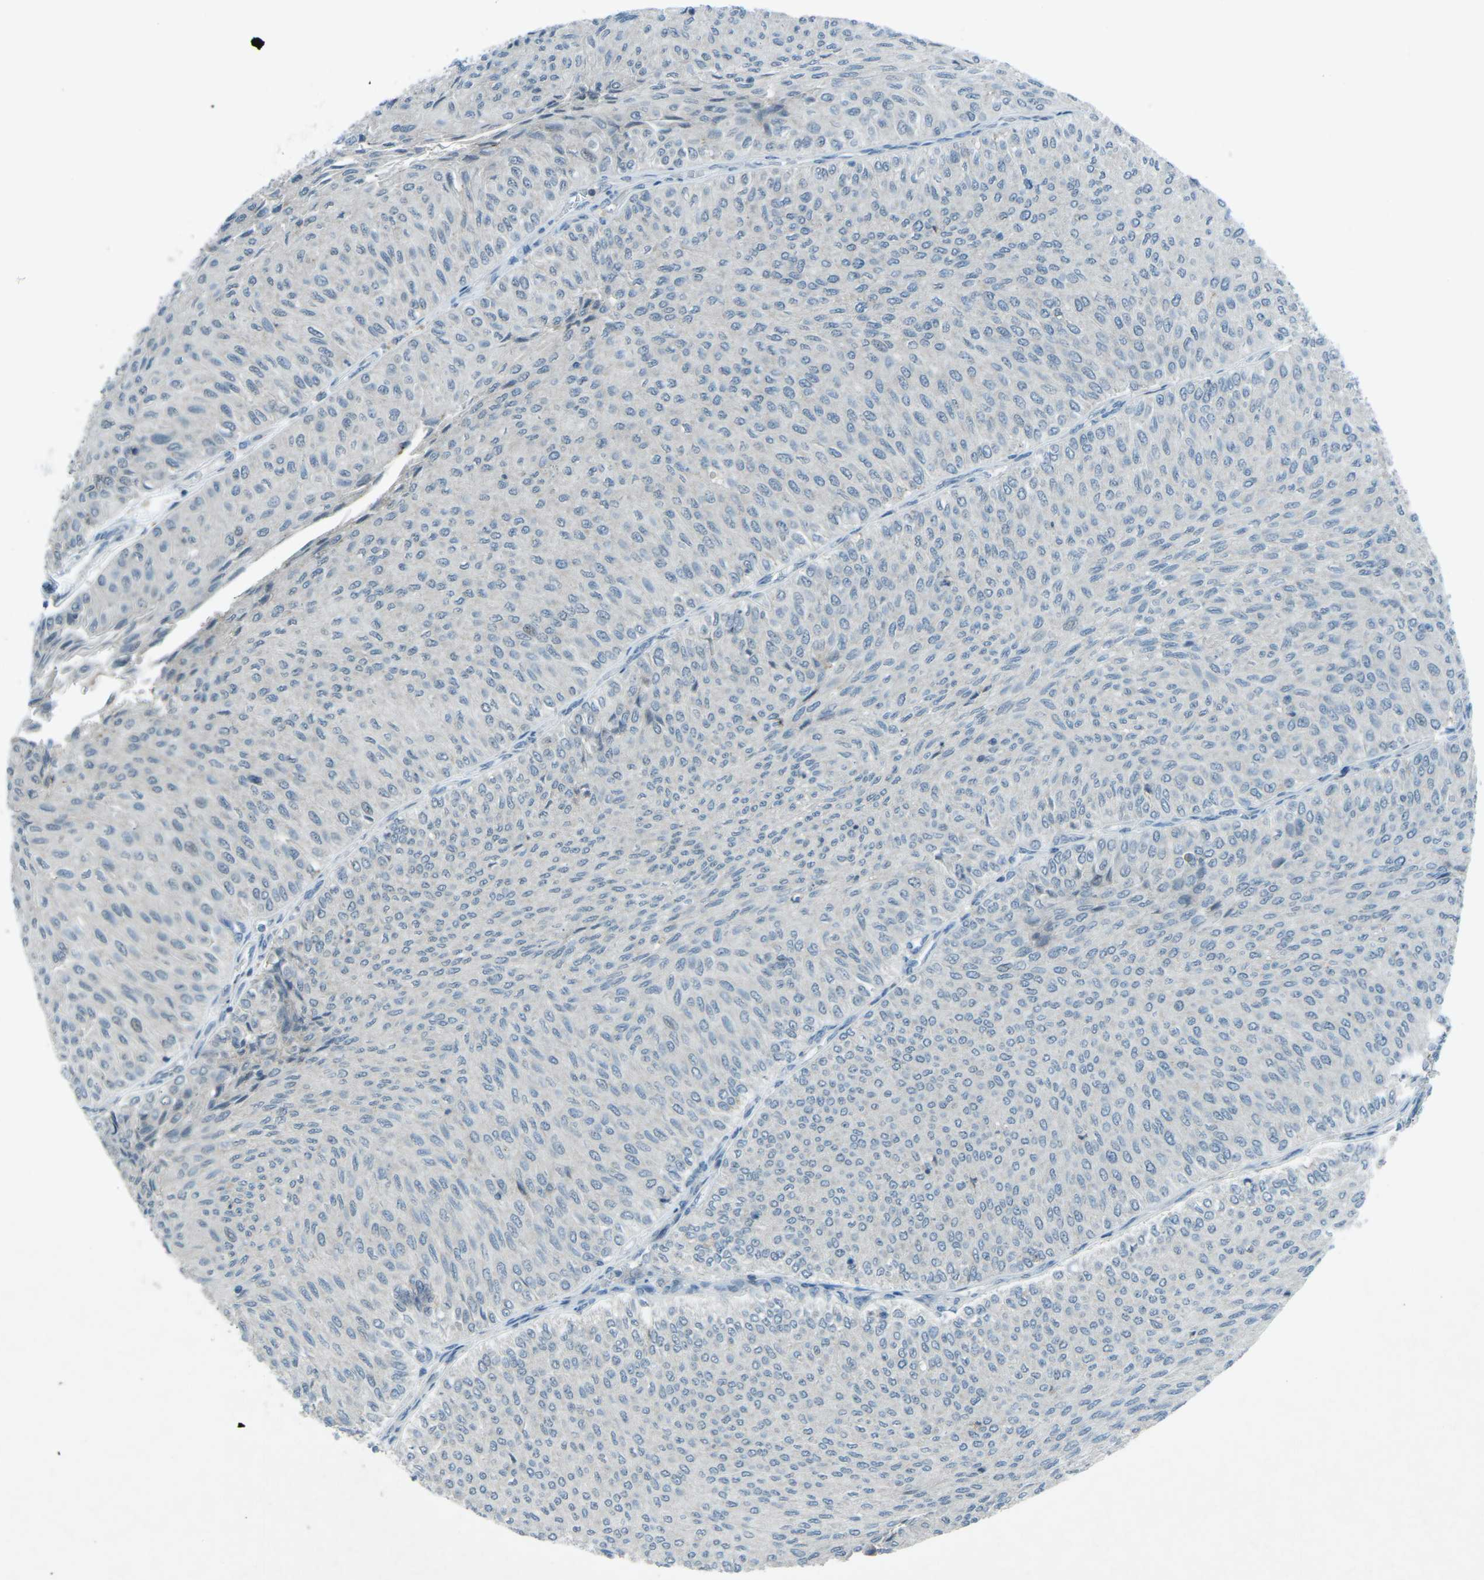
{"staining": {"intensity": "negative", "quantity": "none", "location": "none"}, "tissue": "urothelial cancer", "cell_type": "Tumor cells", "image_type": "cancer", "snomed": [{"axis": "morphology", "description": "Urothelial carcinoma, Low grade"}, {"axis": "topography", "description": "Urinary bladder"}], "caption": "The micrograph shows no staining of tumor cells in urothelial carcinoma (low-grade). (Brightfield microscopy of DAB (3,3'-diaminobenzidine) immunohistochemistry at high magnification).", "gene": "PRKCA", "patient": {"sex": "male", "age": 78}}